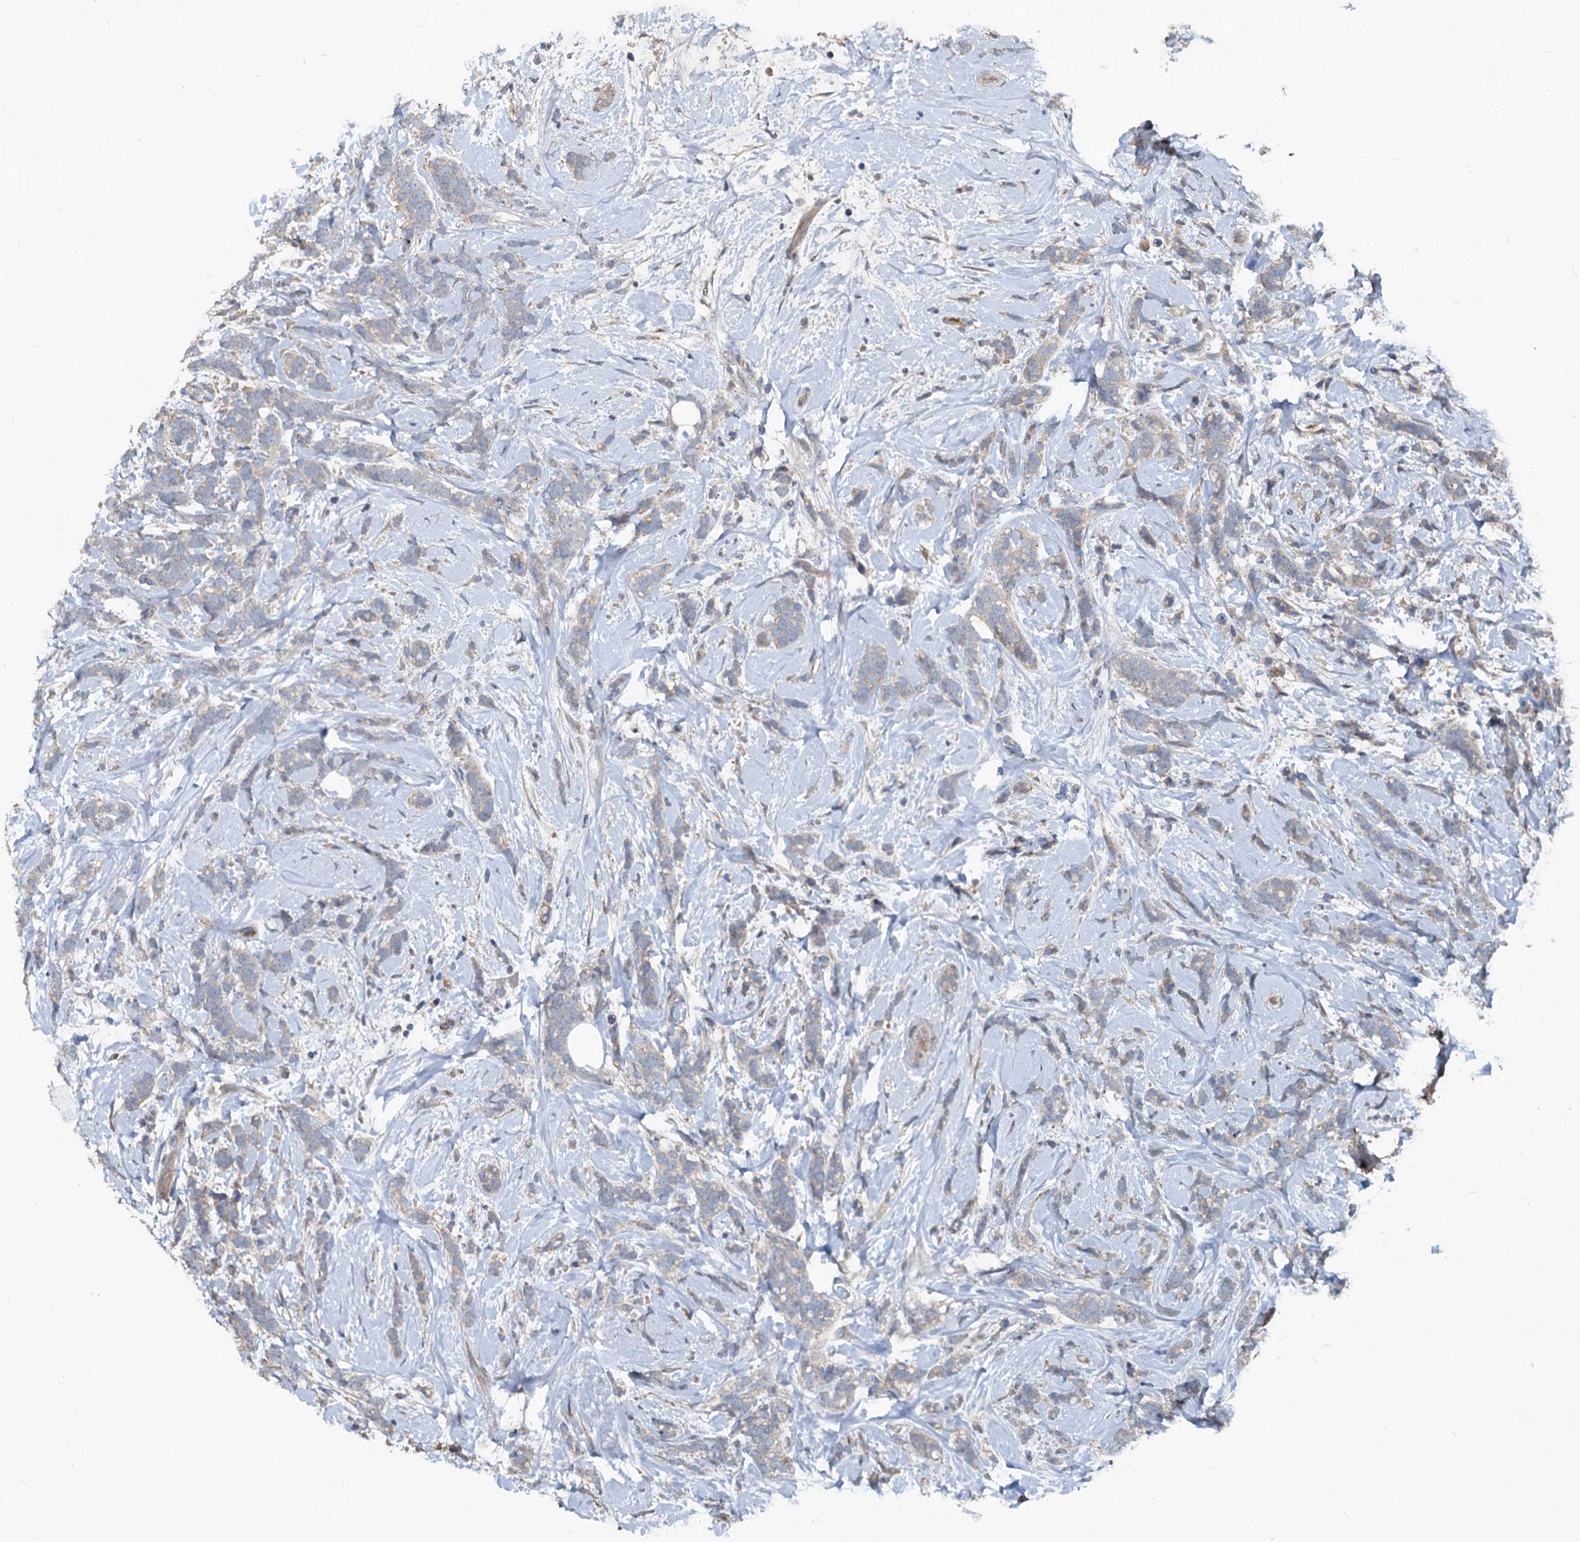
{"staining": {"intensity": "weak", "quantity": "25%-75%", "location": "cytoplasmic/membranous"}, "tissue": "breast cancer", "cell_type": "Tumor cells", "image_type": "cancer", "snomed": [{"axis": "morphology", "description": "Lobular carcinoma"}, {"axis": "topography", "description": "Breast"}], "caption": "Lobular carcinoma (breast) was stained to show a protein in brown. There is low levels of weak cytoplasmic/membranous positivity in about 25%-75% of tumor cells.", "gene": "TEDC1", "patient": {"sex": "female", "age": 58}}